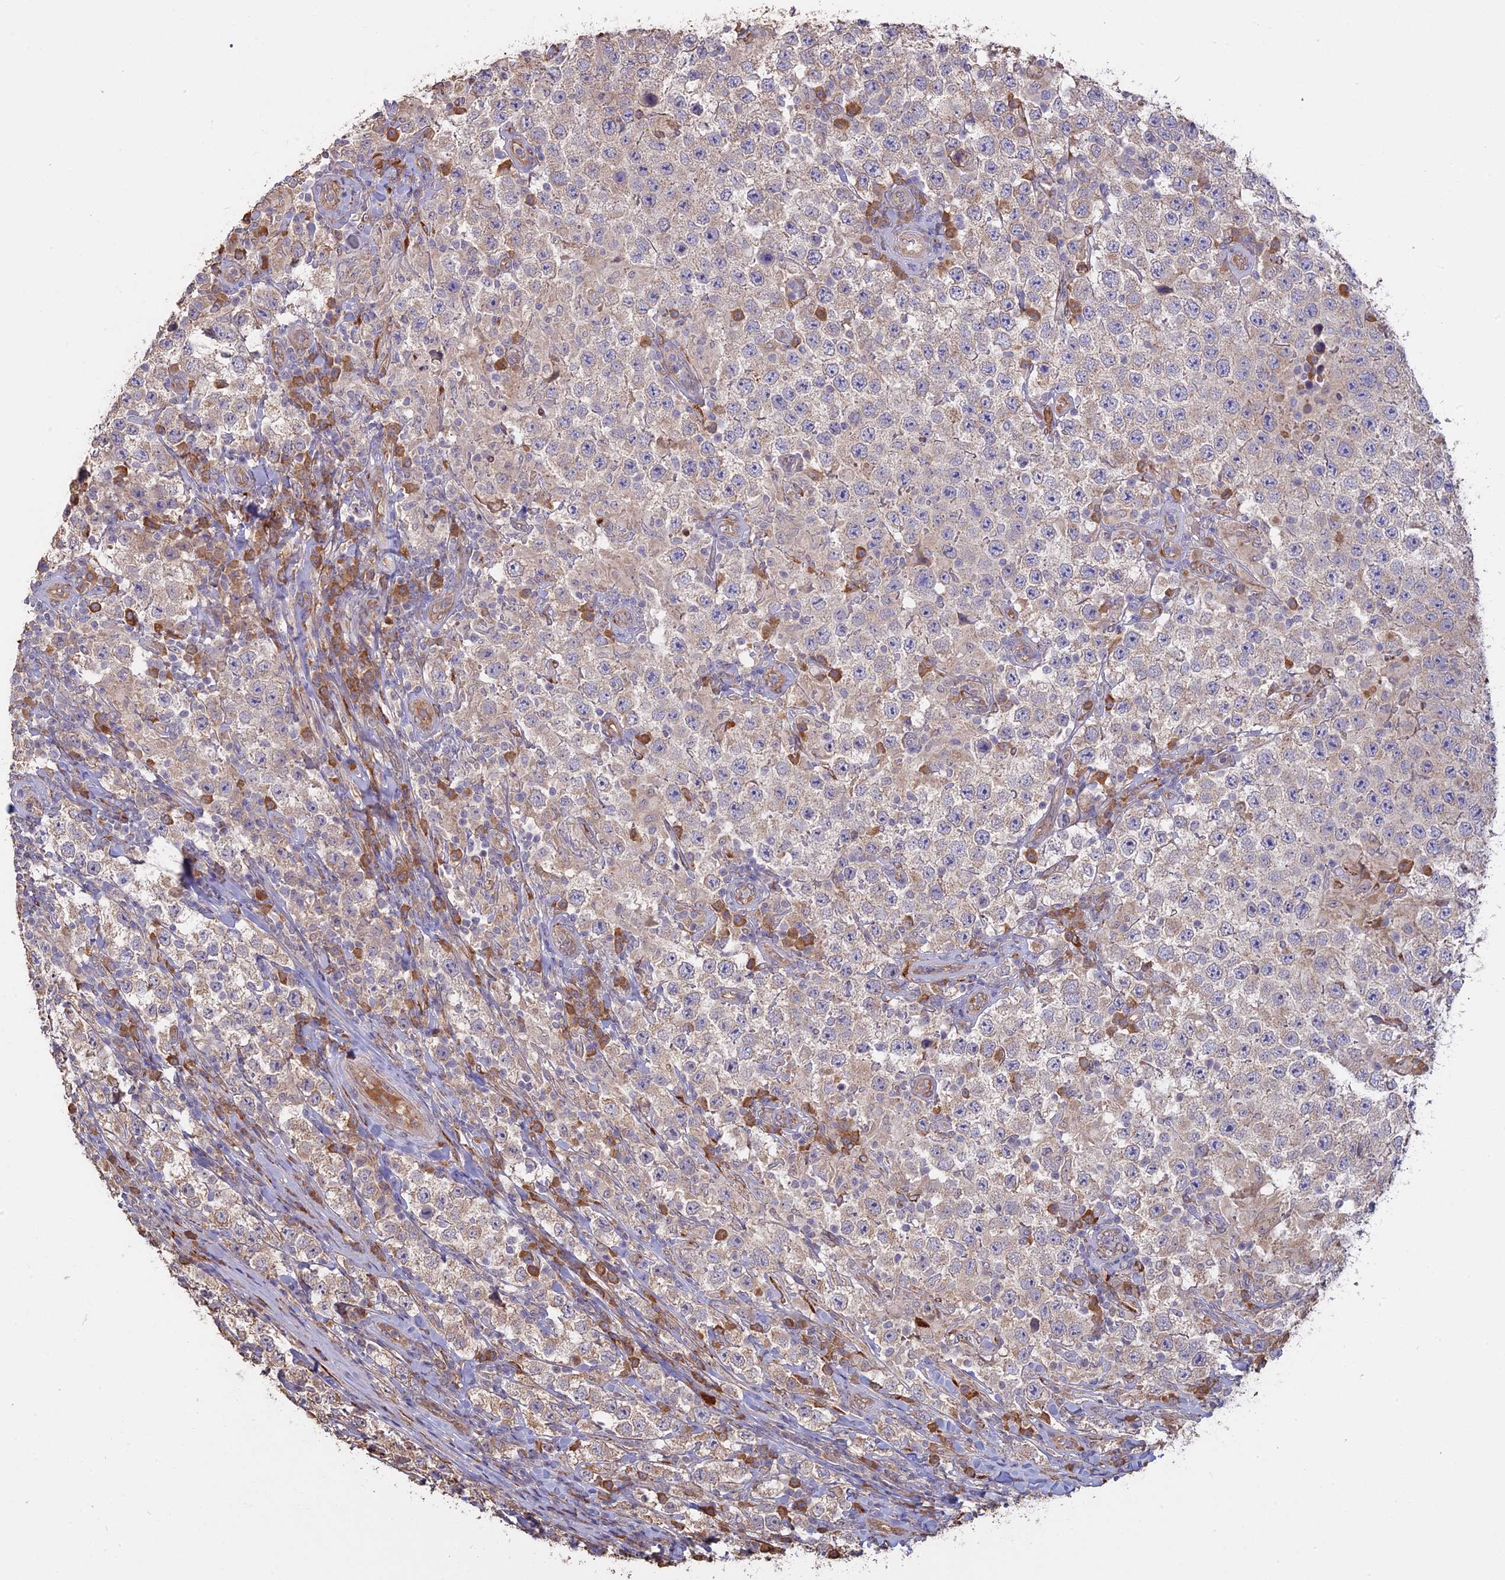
{"staining": {"intensity": "weak", "quantity": "25%-75%", "location": "cytoplasmic/membranous"}, "tissue": "testis cancer", "cell_type": "Tumor cells", "image_type": "cancer", "snomed": [{"axis": "morphology", "description": "Normal tissue, NOS"}, {"axis": "morphology", "description": "Urothelial carcinoma, High grade"}, {"axis": "morphology", "description": "Seminoma, NOS"}, {"axis": "morphology", "description": "Carcinoma, Embryonal, NOS"}, {"axis": "topography", "description": "Urinary bladder"}, {"axis": "topography", "description": "Testis"}], "caption": "Immunohistochemistry (IHC) histopathology image of neoplastic tissue: urothelial carcinoma (high-grade) (testis) stained using immunohistochemistry reveals low levels of weak protein expression localized specifically in the cytoplasmic/membranous of tumor cells, appearing as a cytoplasmic/membranous brown color.", "gene": "PPIC", "patient": {"sex": "male", "age": 41}}